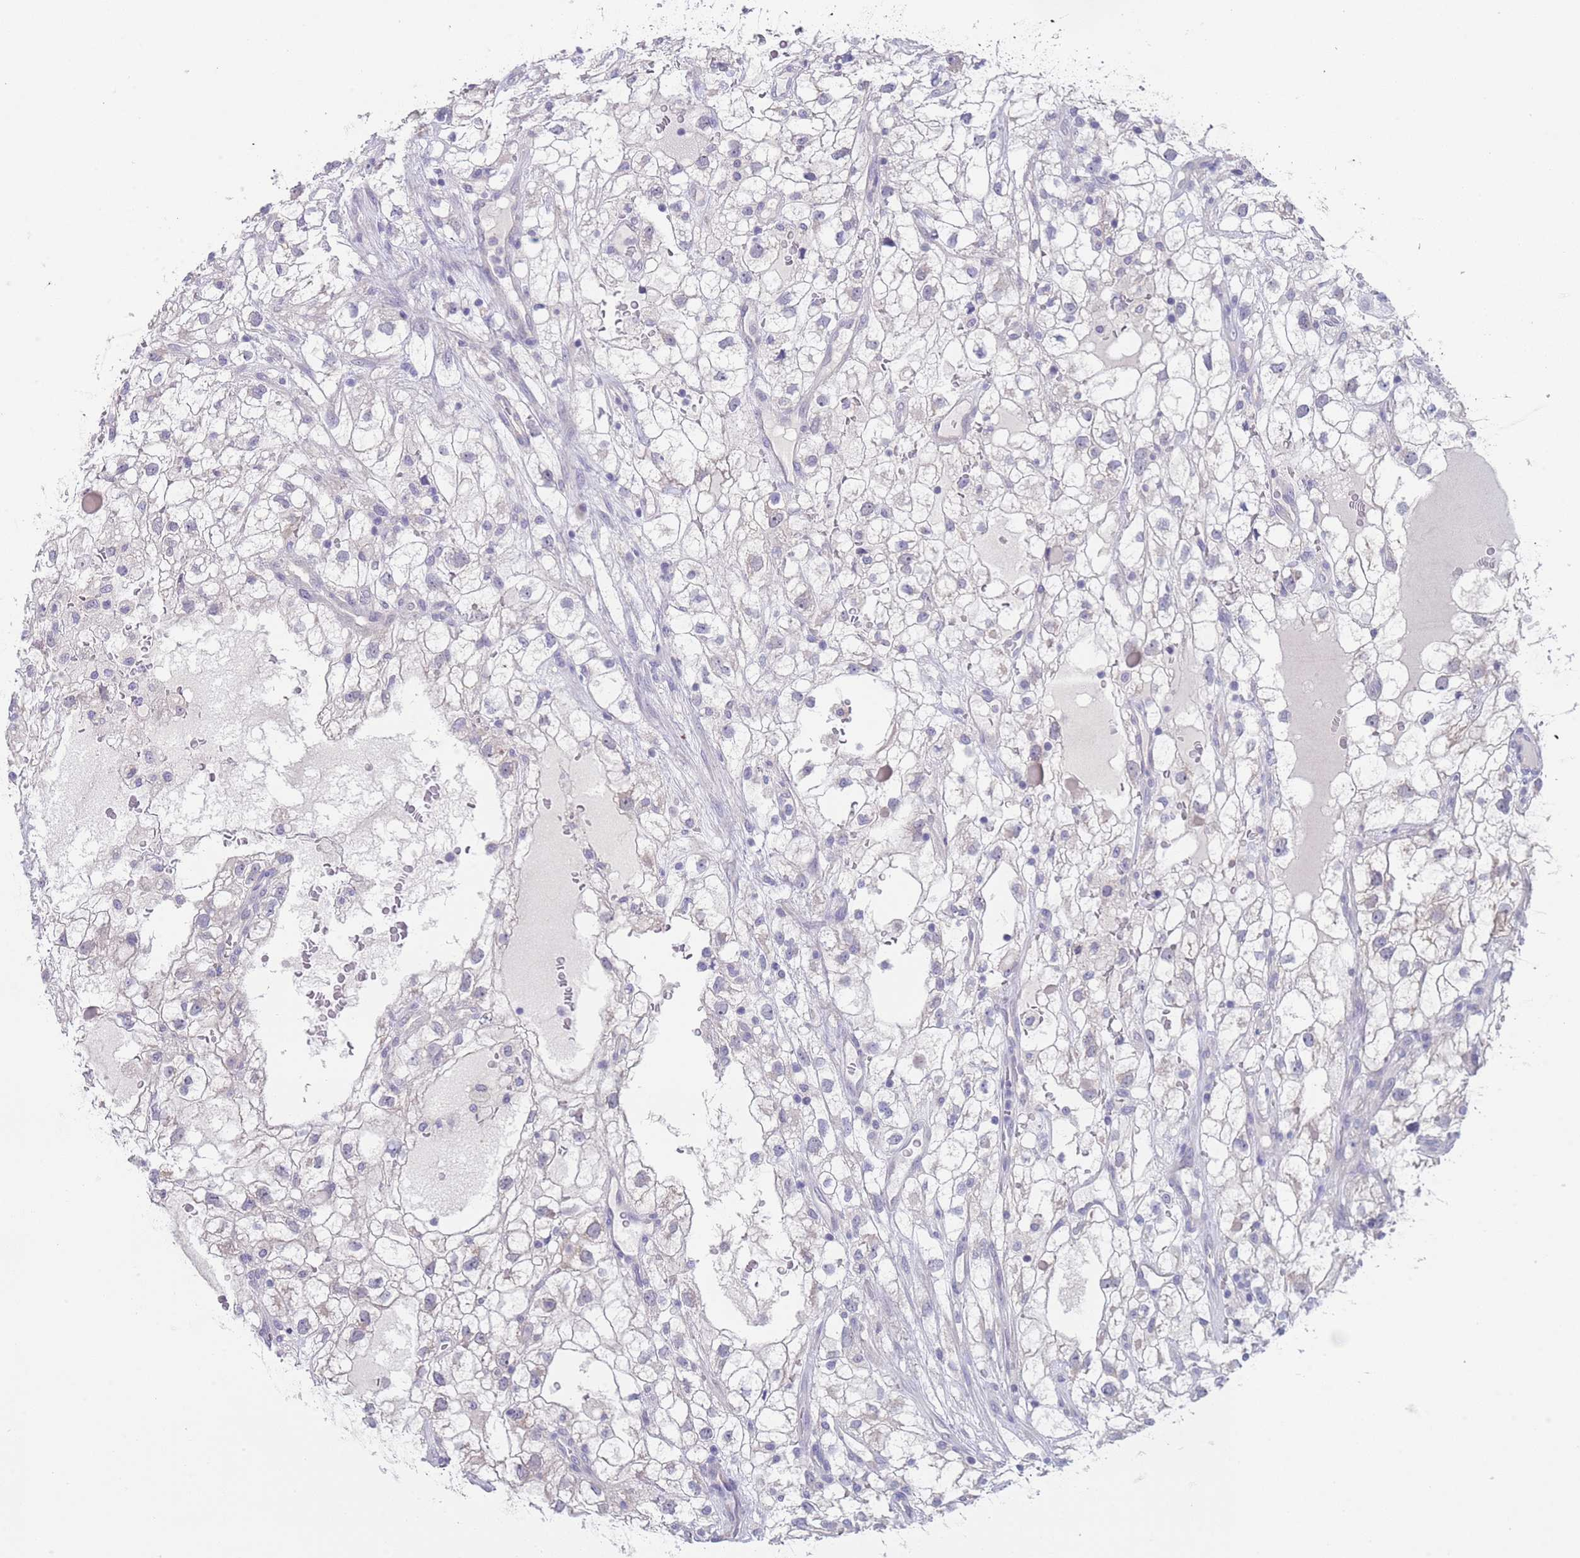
{"staining": {"intensity": "negative", "quantity": "none", "location": "none"}, "tissue": "renal cancer", "cell_type": "Tumor cells", "image_type": "cancer", "snomed": [{"axis": "morphology", "description": "Adenocarcinoma, NOS"}, {"axis": "topography", "description": "Kidney"}], "caption": "A high-resolution image shows IHC staining of renal cancer, which exhibits no significant positivity in tumor cells.", "gene": "SPIRE2", "patient": {"sex": "male", "age": 59}}